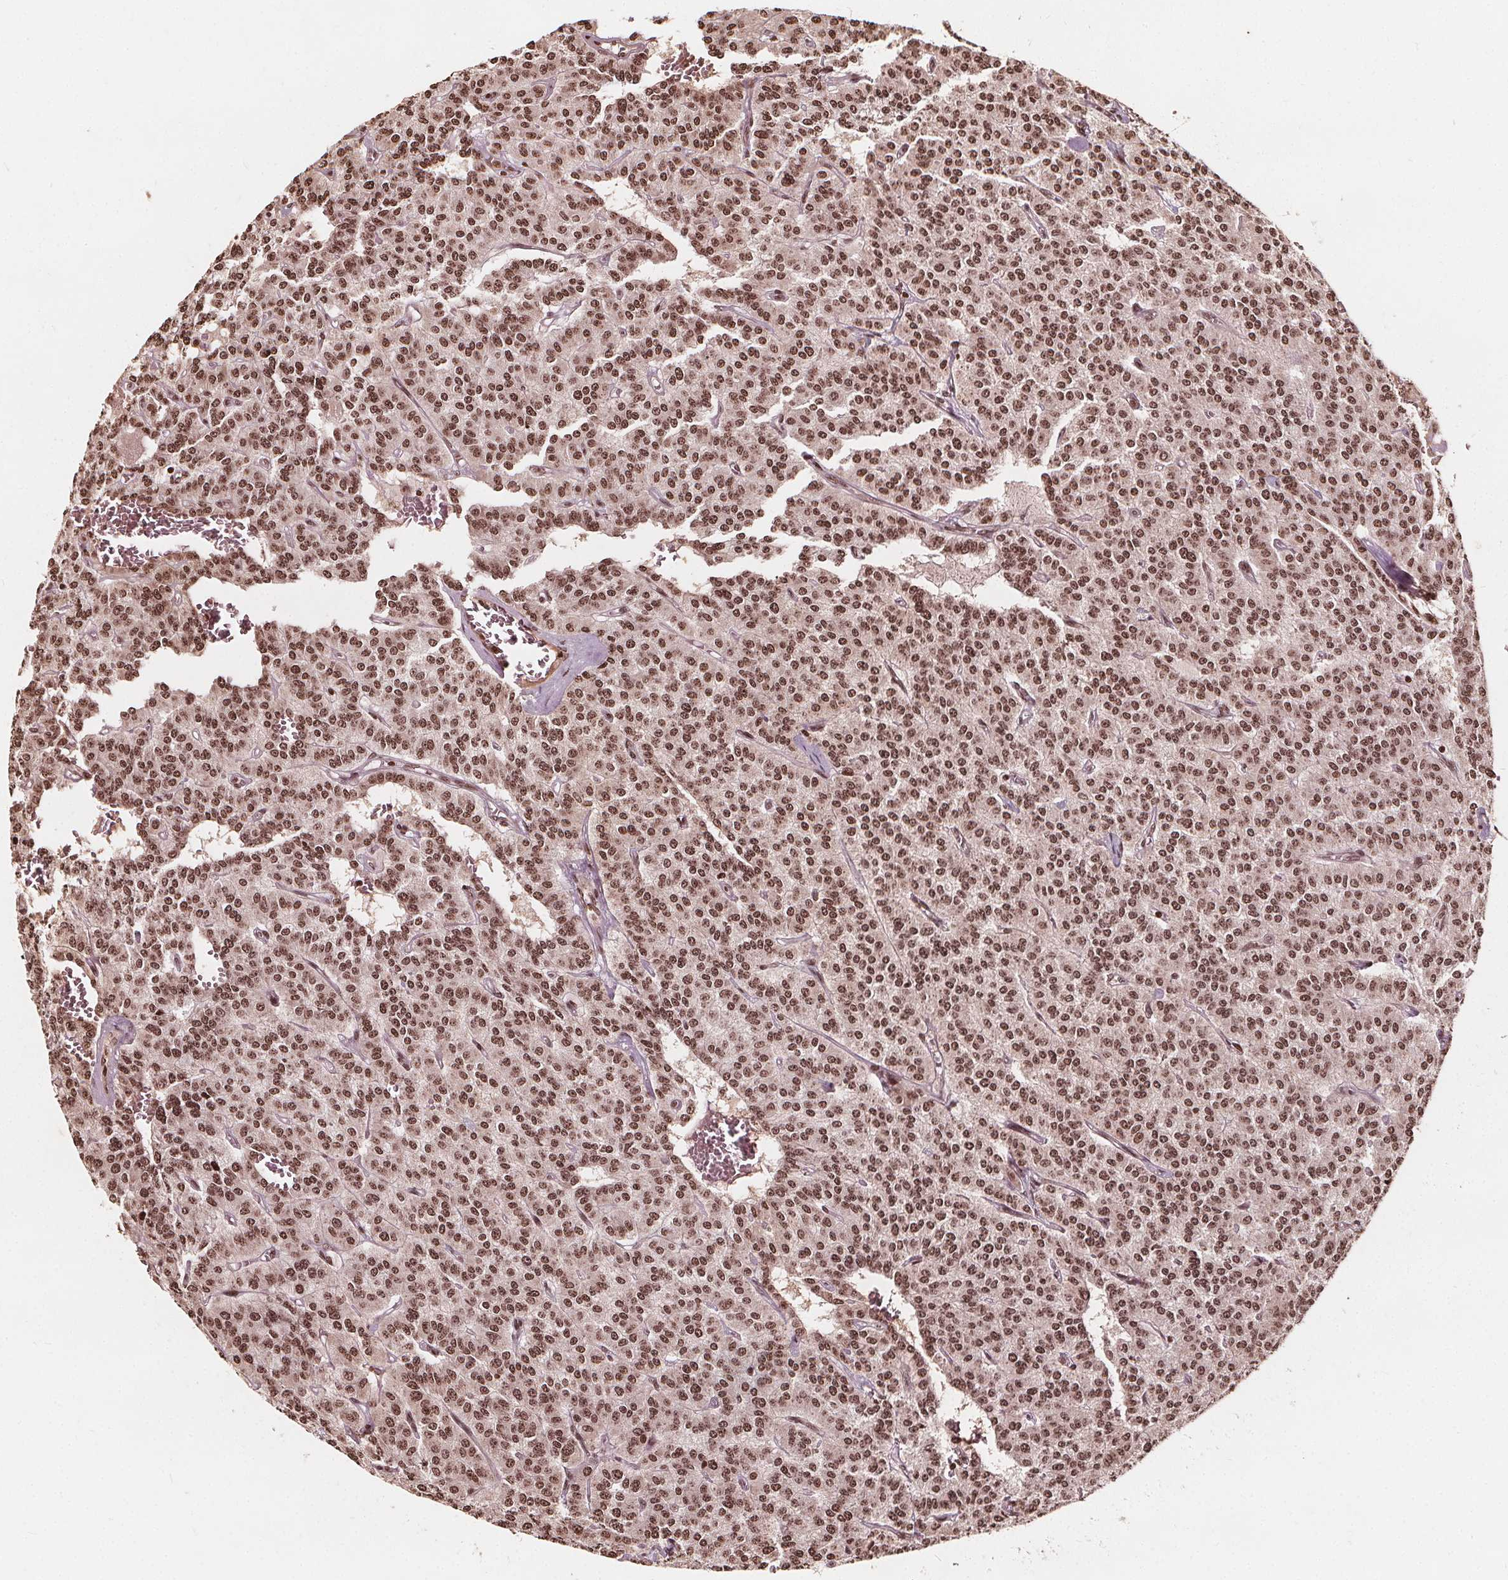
{"staining": {"intensity": "moderate", "quantity": ">75%", "location": "nuclear"}, "tissue": "carcinoid", "cell_type": "Tumor cells", "image_type": "cancer", "snomed": [{"axis": "morphology", "description": "Carcinoid, malignant, NOS"}, {"axis": "topography", "description": "Lung"}], "caption": "This image reveals malignant carcinoid stained with immunohistochemistry (IHC) to label a protein in brown. The nuclear of tumor cells show moderate positivity for the protein. Nuclei are counter-stained blue.", "gene": "H3C14", "patient": {"sex": "female", "age": 71}}